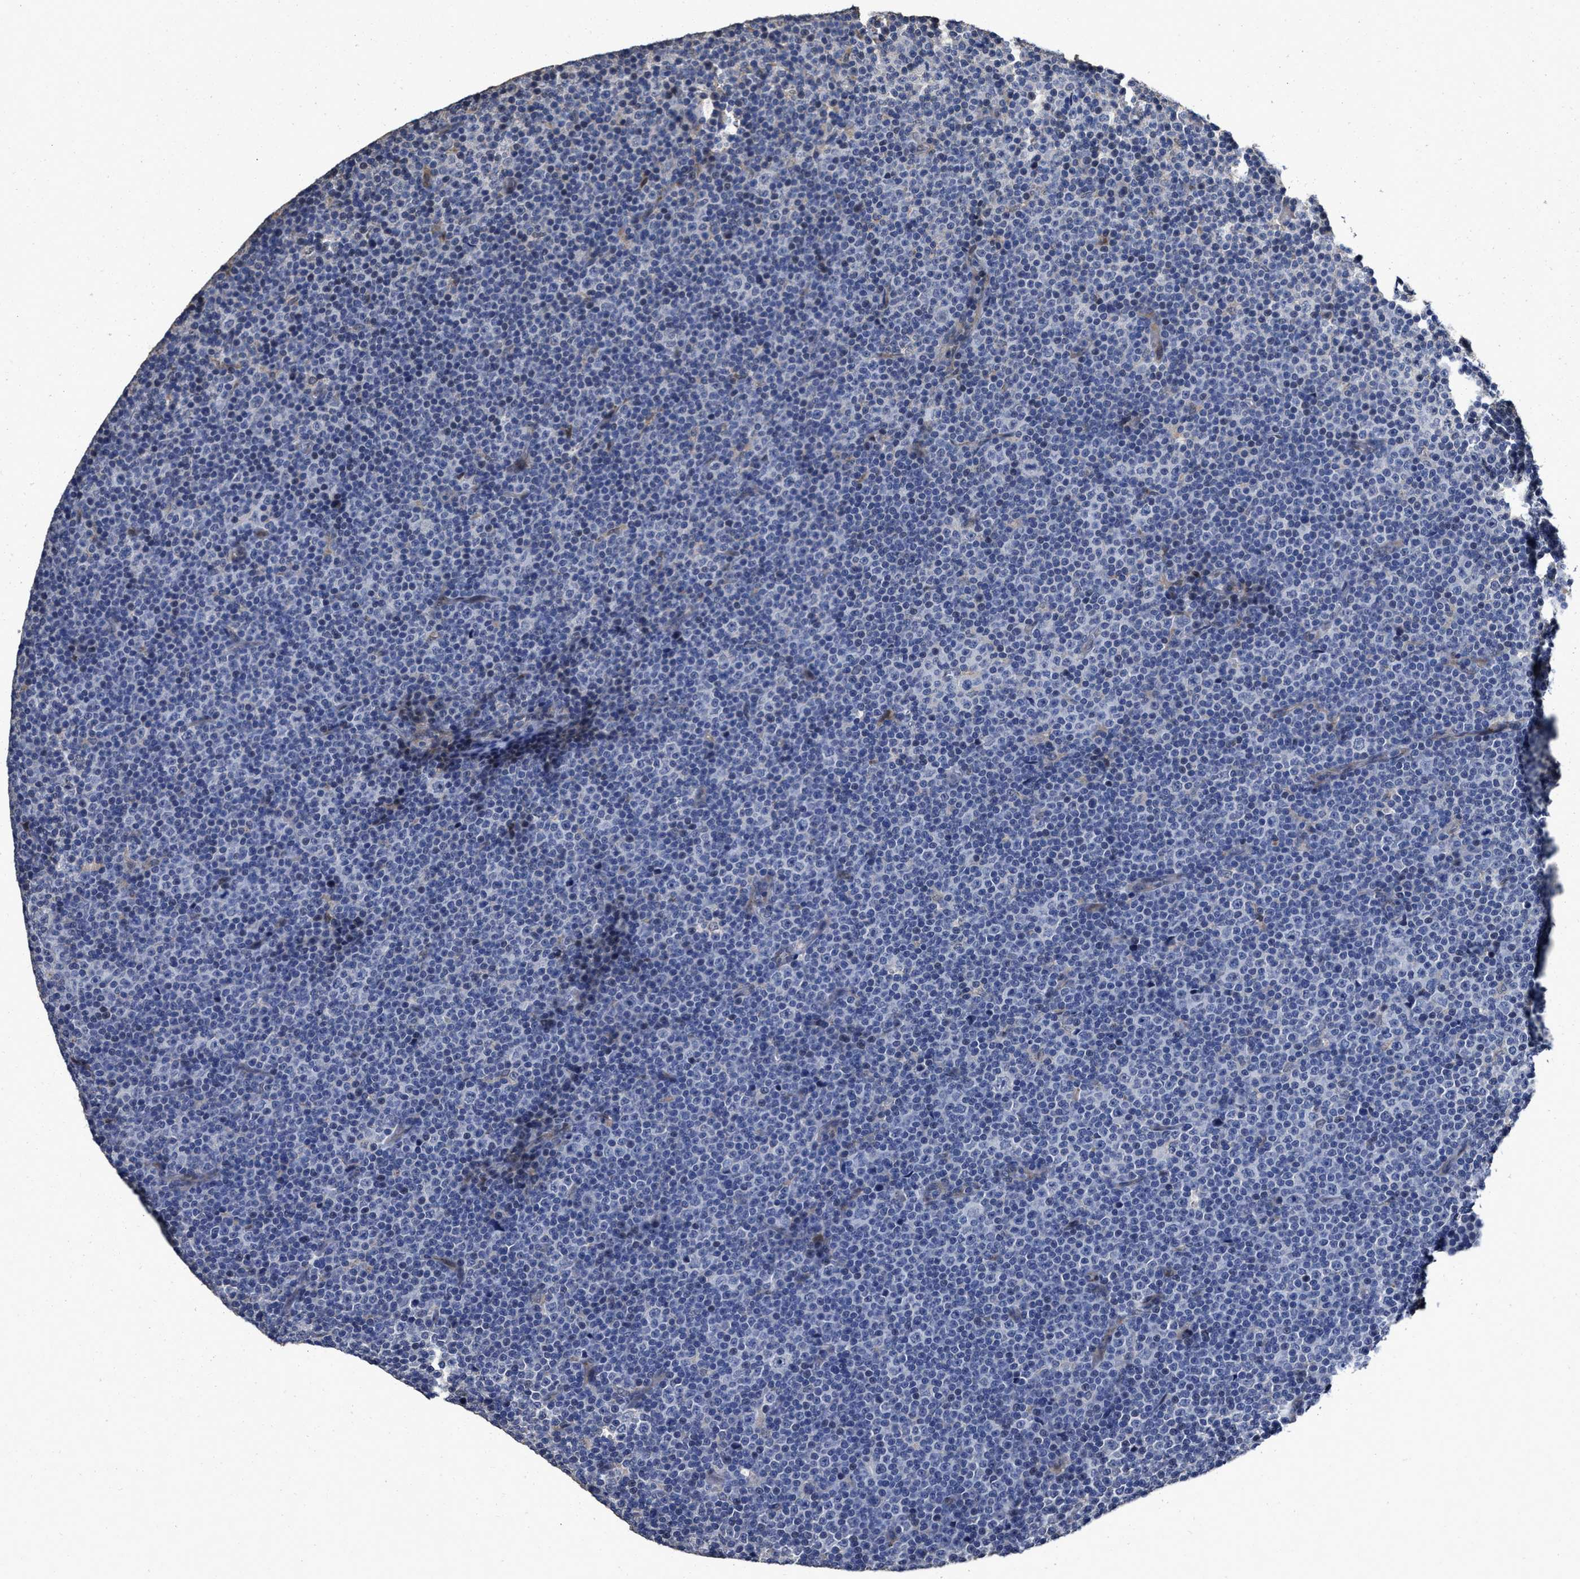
{"staining": {"intensity": "negative", "quantity": "none", "location": "none"}, "tissue": "lymphoma", "cell_type": "Tumor cells", "image_type": "cancer", "snomed": [{"axis": "morphology", "description": "Malignant lymphoma, non-Hodgkin's type, Low grade"}, {"axis": "topography", "description": "Lymph node"}], "caption": "Lymphoma was stained to show a protein in brown. There is no significant staining in tumor cells.", "gene": "ZFAT", "patient": {"sex": "female", "age": 67}}